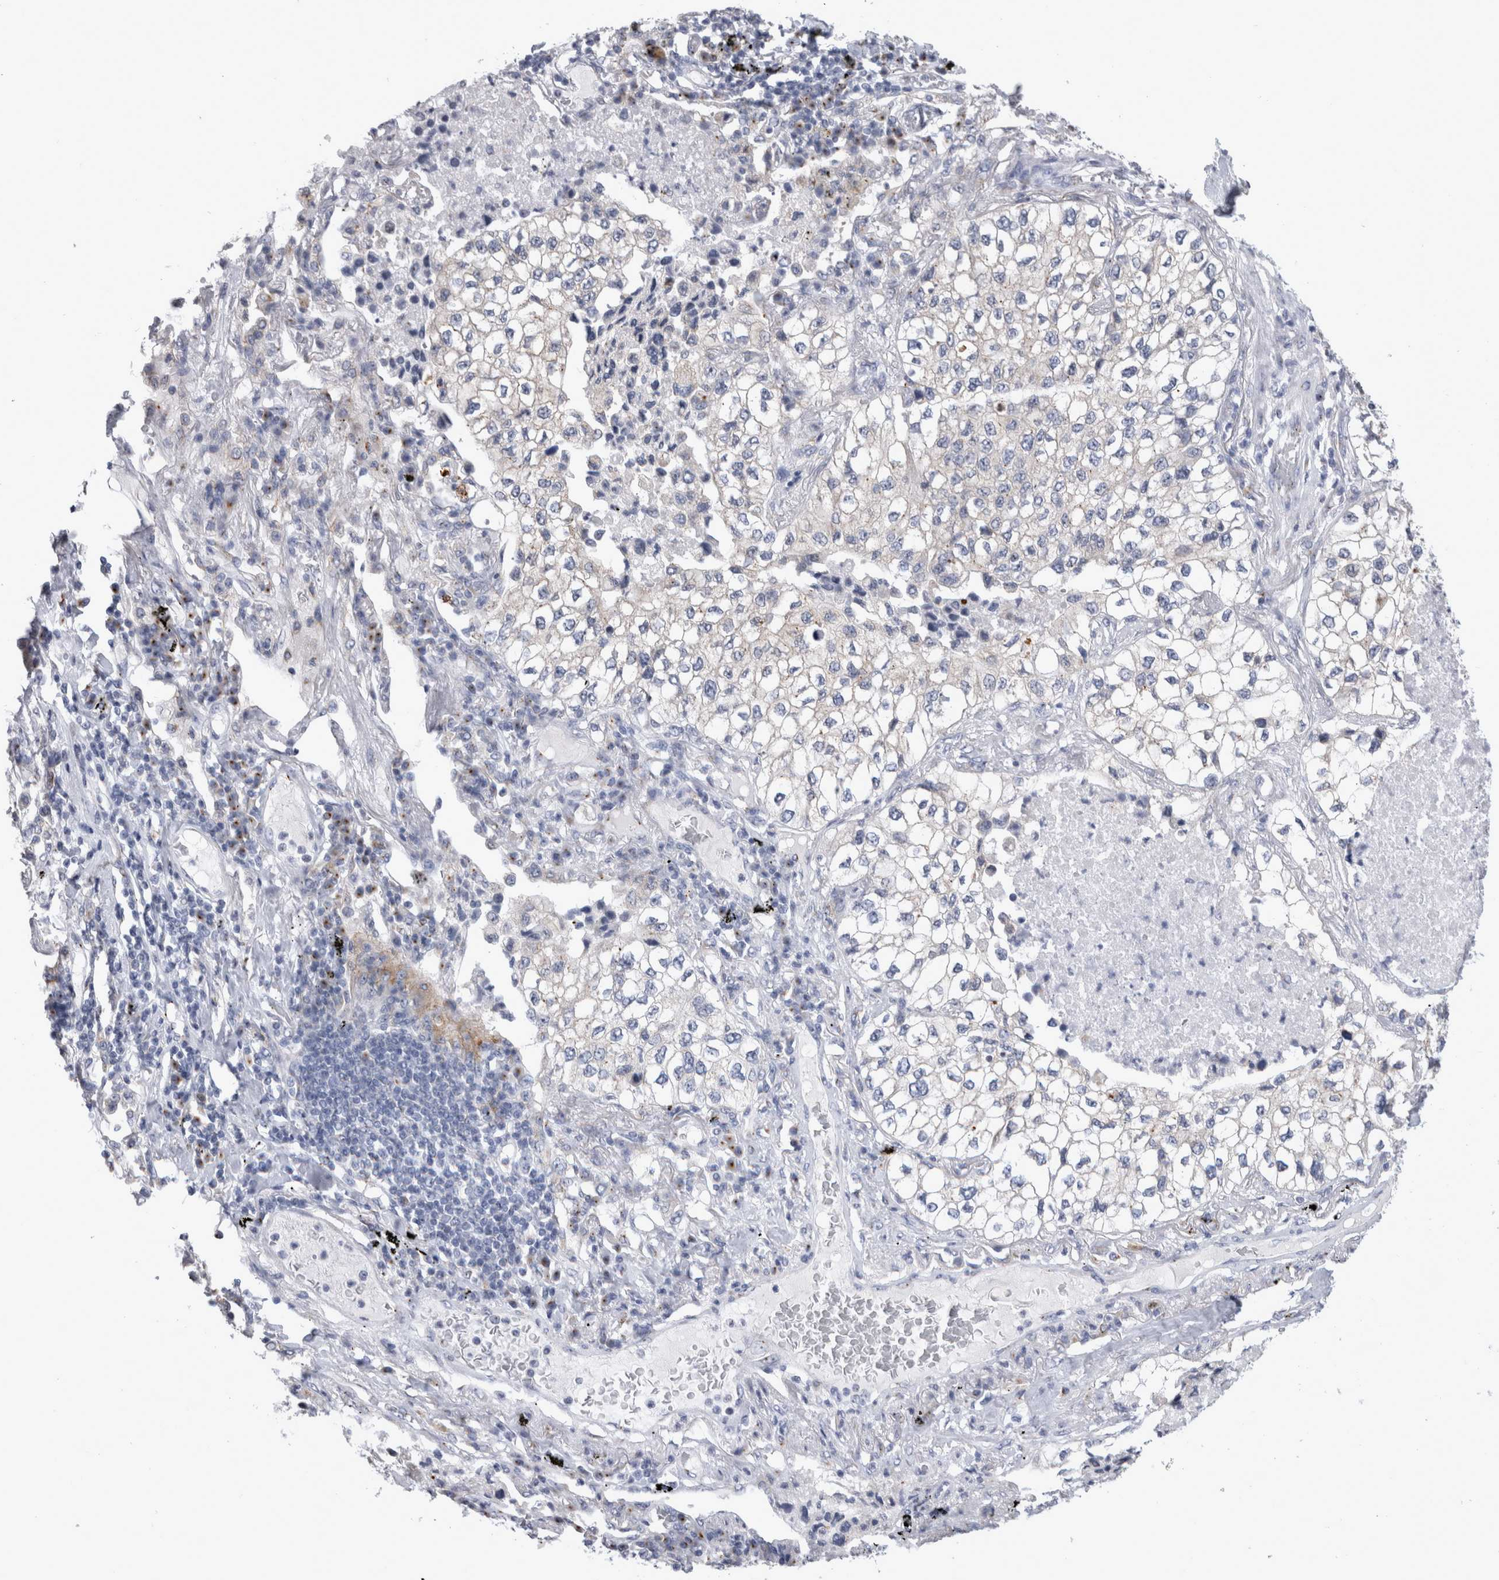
{"staining": {"intensity": "negative", "quantity": "none", "location": "none"}, "tissue": "lung cancer", "cell_type": "Tumor cells", "image_type": "cancer", "snomed": [{"axis": "morphology", "description": "Adenocarcinoma, NOS"}, {"axis": "topography", "description": "Lung"}], "caption": "DAB immunohistochemical staining of lung adenocarcinoma displays no significant staining in tumor cells. The staining was performed using DAB to visualize the protein expression in brown, while the nuclei were stained in blue with hematoxylin (Magnification: 20x).", "gene": "AKAP9", "patient": {"sex": "male", "age": 63}}